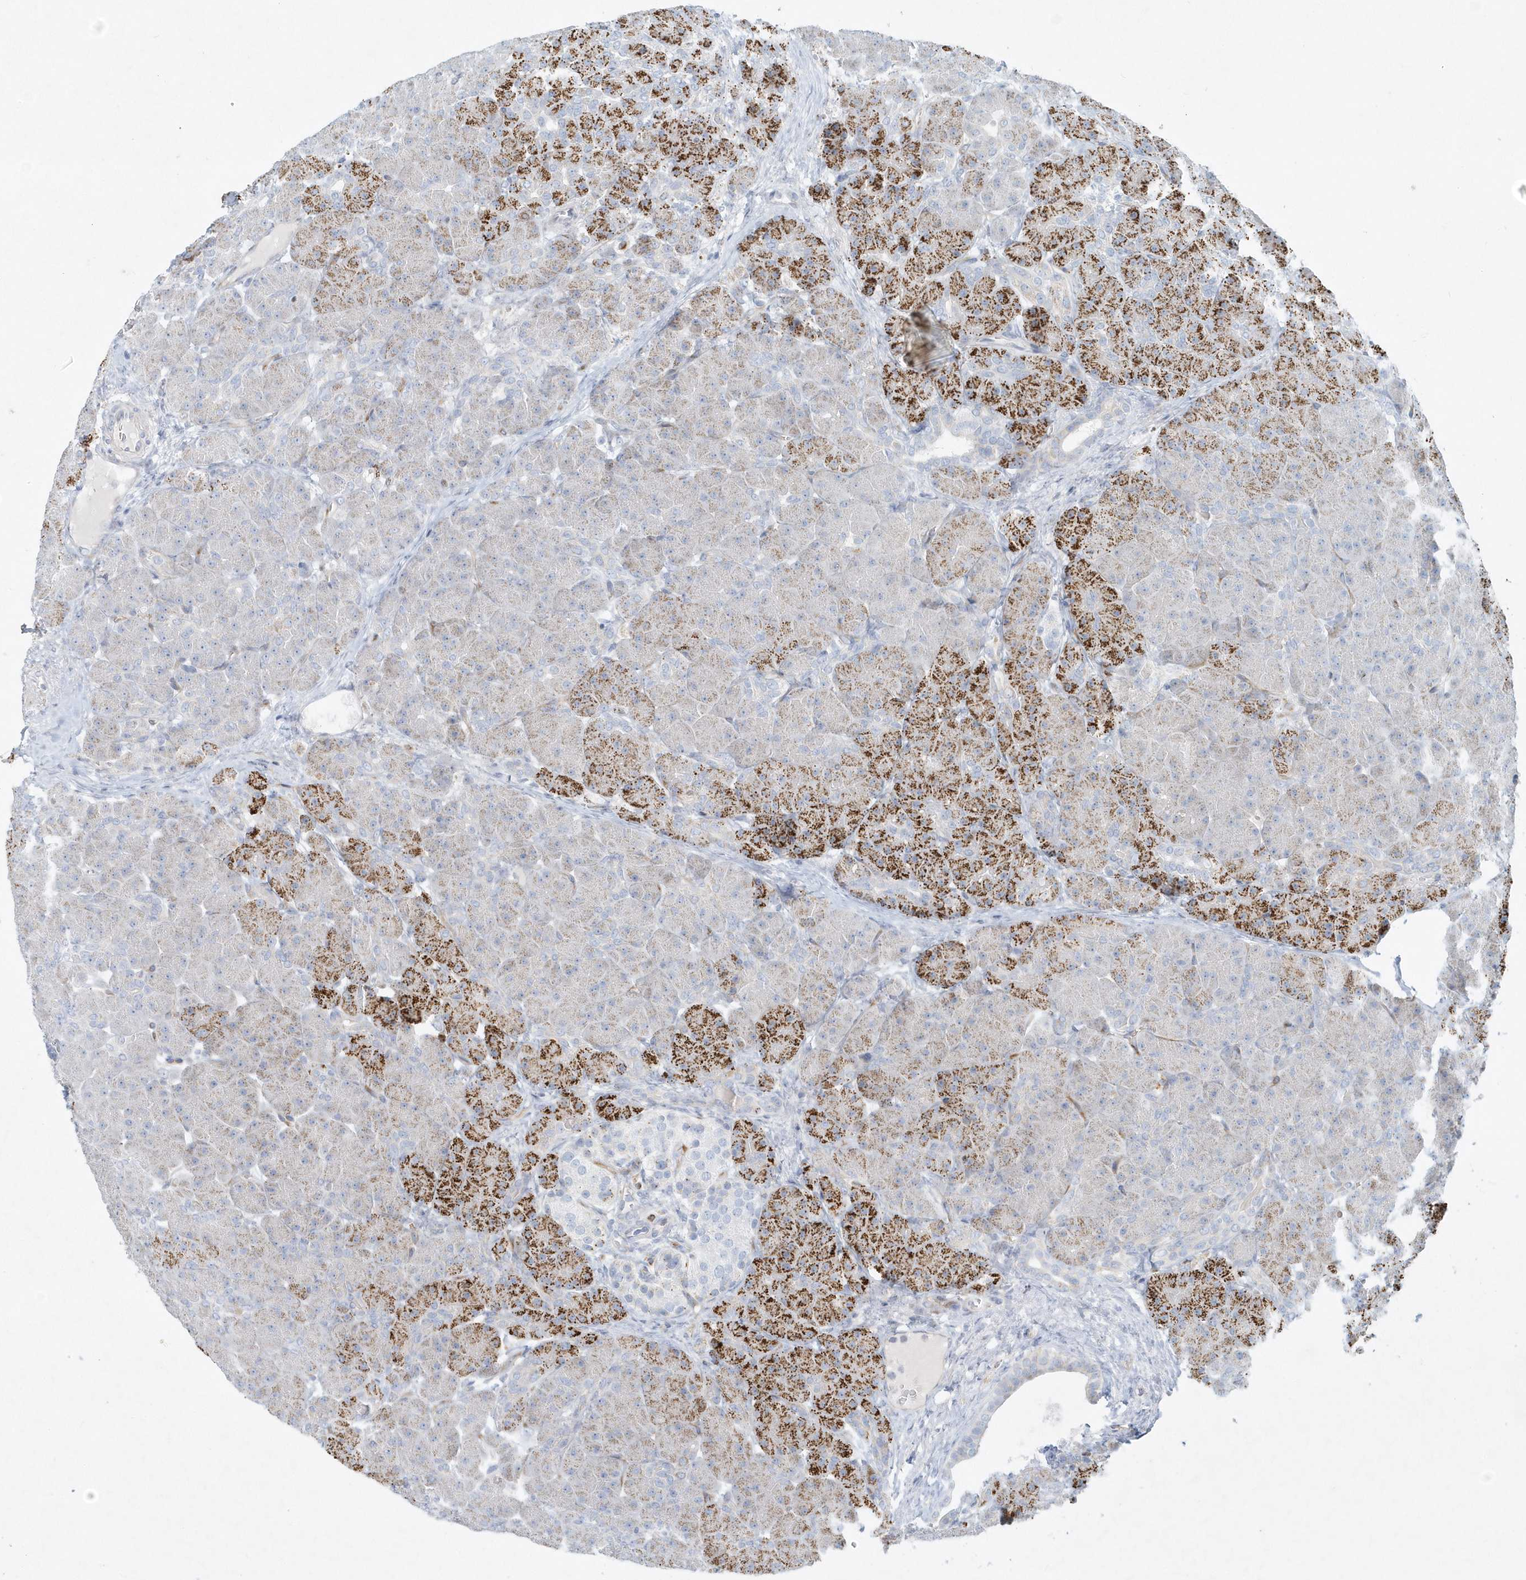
{"staining": {"intensity": "strong", "quantity": "25%-75%", "location": "cytoplasmic/membranous"}, "tissue": "pancreas", "cell_type": "Exocrine glandular cells", "image_type": "normal", "snomed": [{"axis": "morphology", "description": "Normal tissue, NOS"}, {"axis": "topography", "description": "Pancreas"}], "caption": "This is an image of IHC staining of normal pancreas, which shows strong expression in the cytoplasmic/membranous of exocrine glandular cells.", "gene": "DNAH1", "patient": {"sex": "male", "age": 66}}